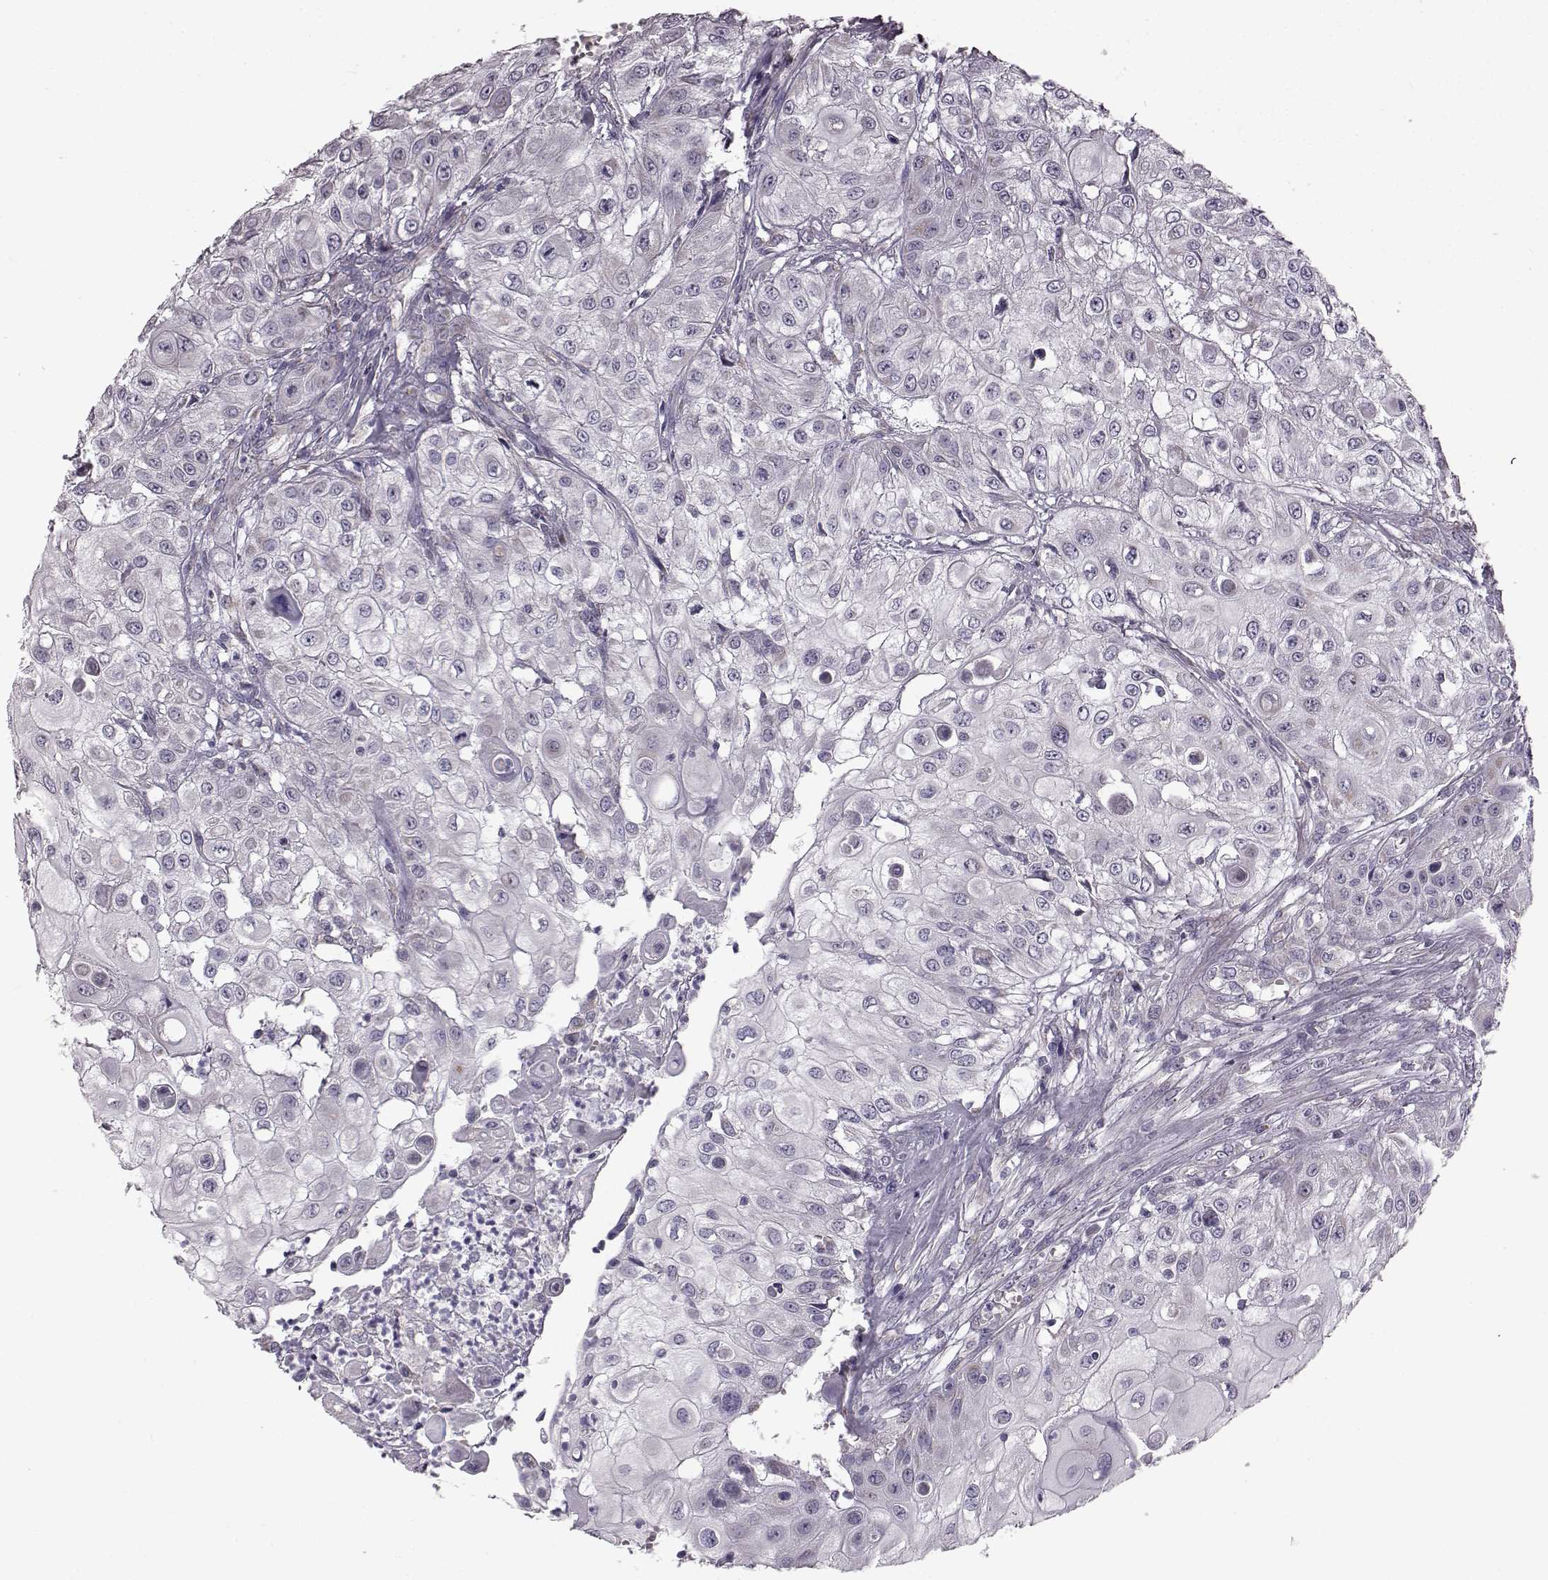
{"staining": {"intensity": "negative", "quantity": "none", "location": "none"}, "tissue": "urothelial cancer", "cell_type": "Tumor cells", "image_type": "cancer", "snomed": [{"axis": "morphology", "description": "Urothelial carcinoma, High grade"}, {"axis": "topography", "description": "Urinary bladder"}], "caption": "Immunohistochemical staining of human urothelial cancer exhibits no significant positivity in tumor cells.", "gene": "FAM8A1", "patient": {"sex": "female", "age": 79}}